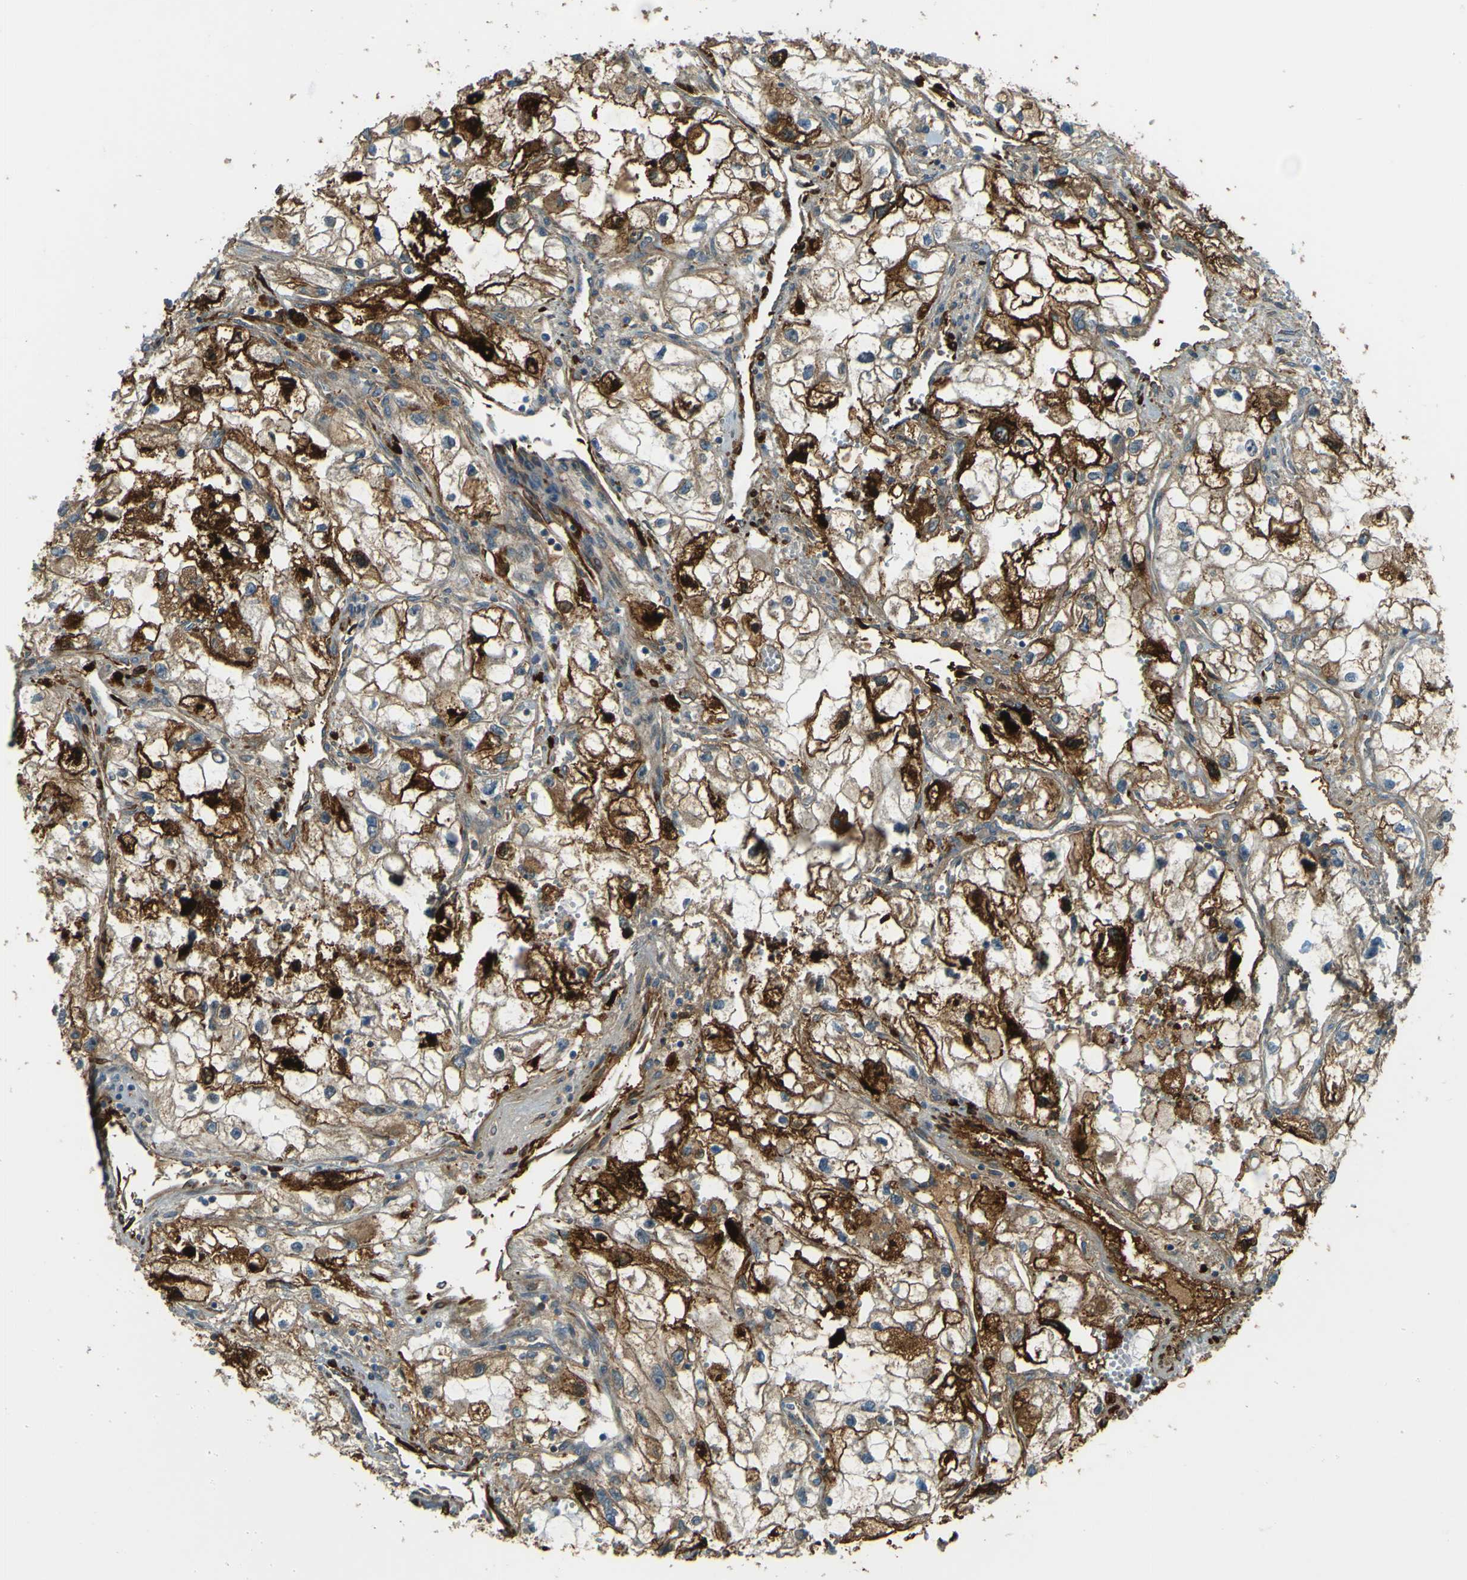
{"staining": {"intensity": "strong", "quantity": ">75%", "location": "cytoplasmic/membranous"}, "tissue": "renal cancer", "cell_type": "Tumor cells", "image_type": "cancer", "snomed": [{"axis": "morphology", "description": "Adenocarcinoma, NOS"}, {"axis": "topography", "description": "Kidney"}], "caption": "A brown stain labels strong cytoplasmic/membranous staining of a protein in human renal cancer (adenocarcinoma) tumor cells.", "gene": "LPCAT1", "patient": {"sex": "female", "age": 70}}